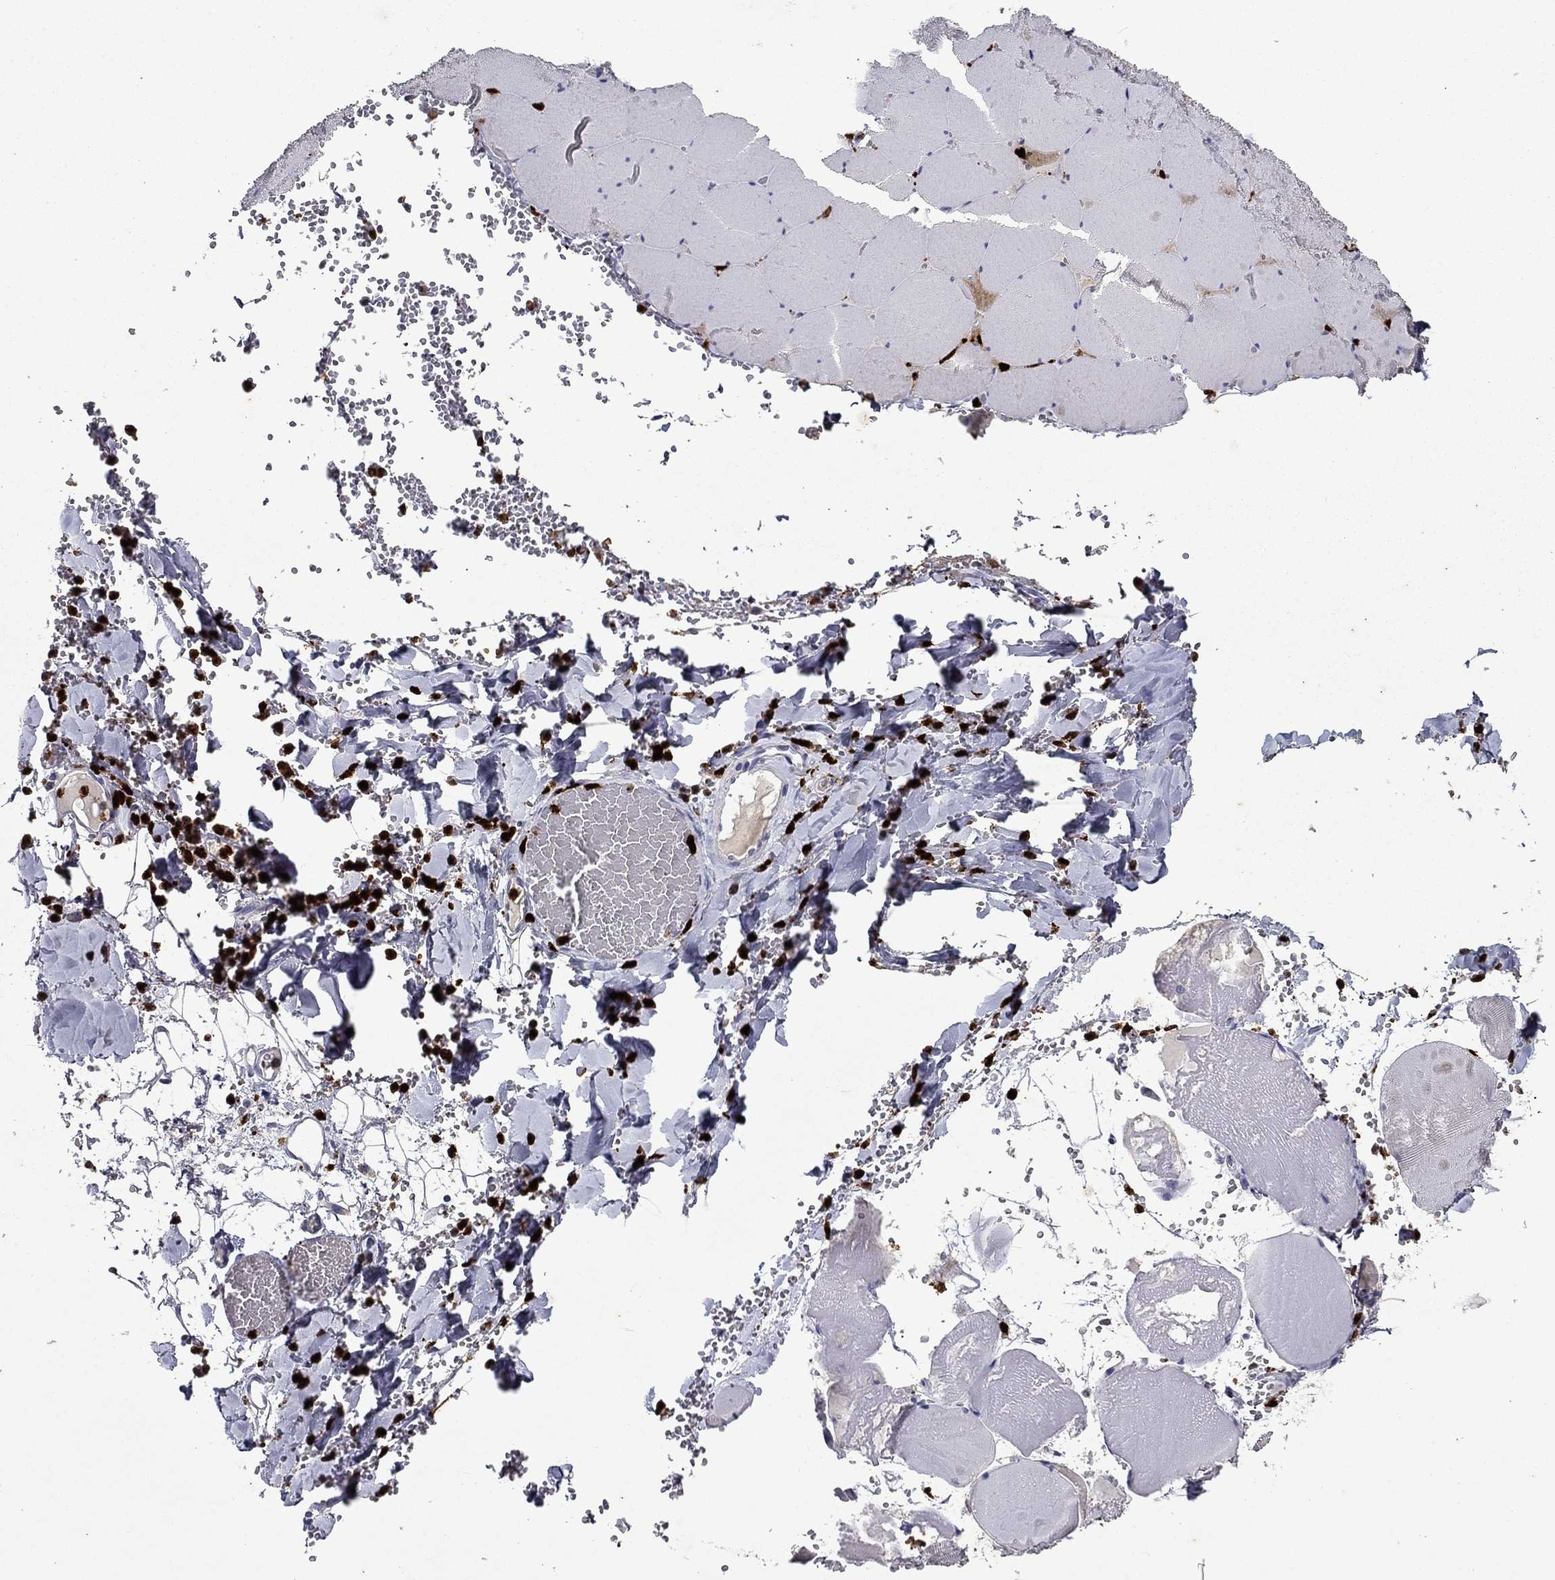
{"staining": {"intensity": "weak", "quantity": "<25%", "location": "cytoplasmic/membranous"}, "tissue": "skeletal muscle", "cell_type": "Myocytes", "image_type": "normal", "snomed": [{"axis": "morphology", "description": "Normal tissue, NOS"}, {"axis": "morphology", "description": "Malignant melanoma, Metastatic site"}, {"axis": "topography", "description": "Skeletal muscle"}], "caption": "Immunohistochemistry micrograph of normal skeletal muscle: skeletal muscle stained with DAB (3,3'-diaminobenzidine) displays no significant protein positivity in myocytes. (Stains: DAB immunohistochemistry (IHC) with hematoxylin counter stain, Microscopy: brightfield microscopy at high magnification).", "gene": "IRF5", "patient": {"sex": "male", "age": 50}}